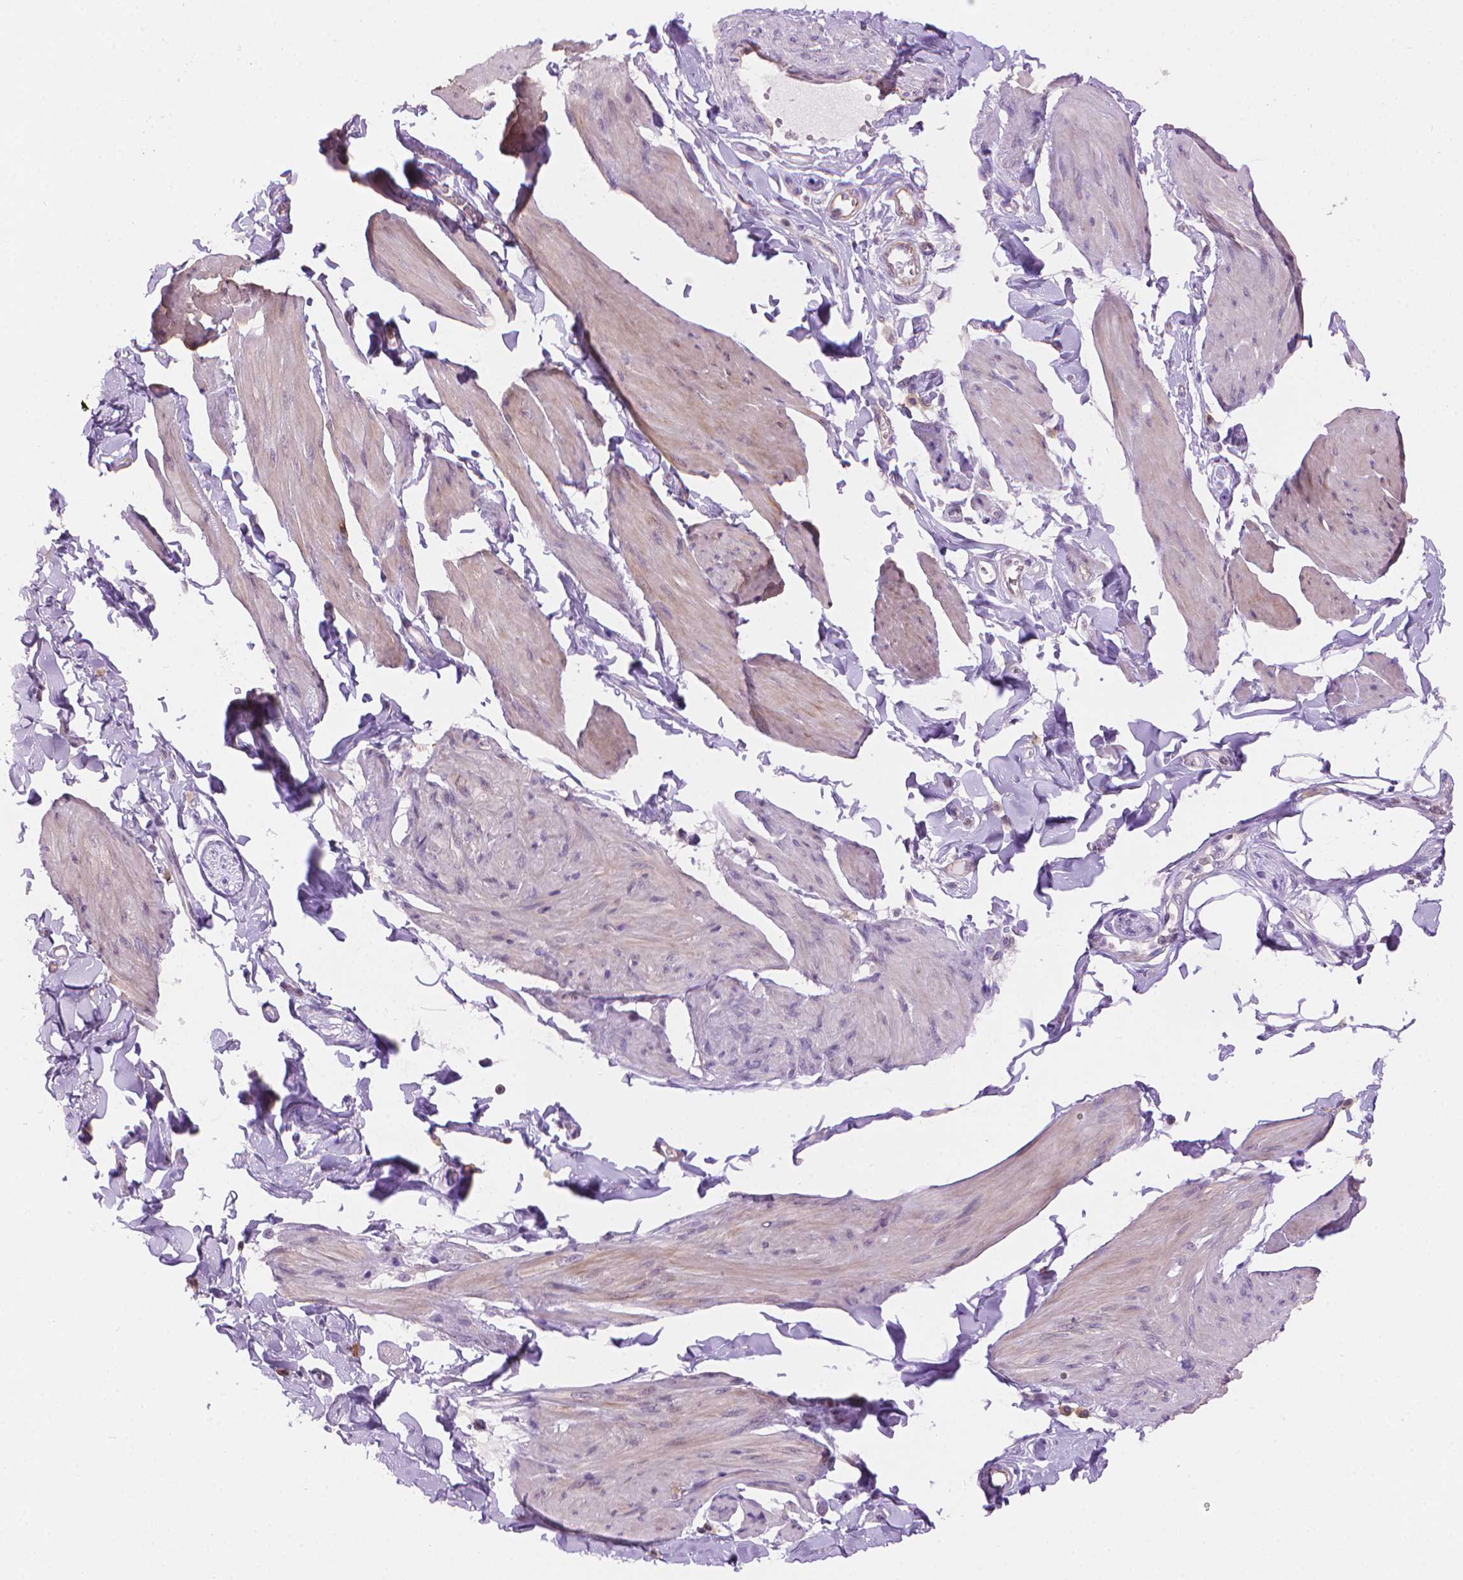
{"staining": {"intensity": "negative", "quantity": "none", "location": "none"}, "tissue": "smooth muscle", "cell_type": "Smooth muscle cells", "image_type": "normal", "snomed": [{"axis": "morphology", "description": "Normal tissue, NOS"}, {"axis": "topography", "description": "Adipose tissue"}, {"axis": "topography", "description": "Smooth muscle"}, {"axis": "topography", "description": "Peripheral nerve tissue"}], "caption": "DAB (3,3'-diaminobenzidine) immunohistochemical staining of unremarkable smooth muscle shows no significant staining in smooth muscle cells.", "gene": "TMEM184A", "patient": {"sex": "male", "age": 83}}